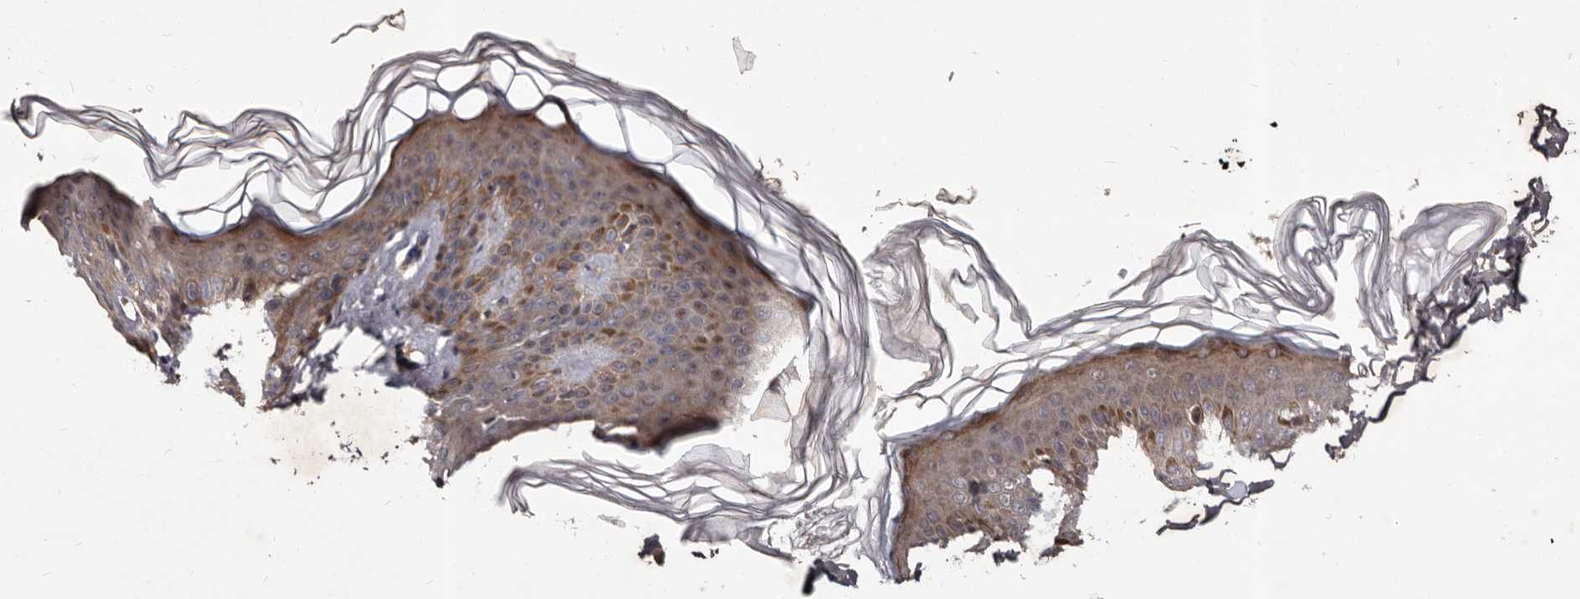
{"staining": {"intensity": "moderate", "quantity": "25%-75%", "location": "cytoplasmic/membranous"}, "tissue": "skin", "cell_type": "Keratinocytes", "image_type": "normal", "snomed": [{"axis": "morphology", "description": "Normal tissue, NOS"}, {"axis": "morphology", "description": "Neoplasm, benign, NOS"}, {"axis": "topography", "description": "Skin"}, {"axis": "topography", "description": "Soft tissue"}], "caption": "Immunohistochemical staining of normal human skin reveals 25%-75% levels of moderate cytoplasmic/membranous protein staining in about 25%-75% of keratinocytes.", "gene": "MKRN3", "patient": {"sex": "male", "age": 26}}